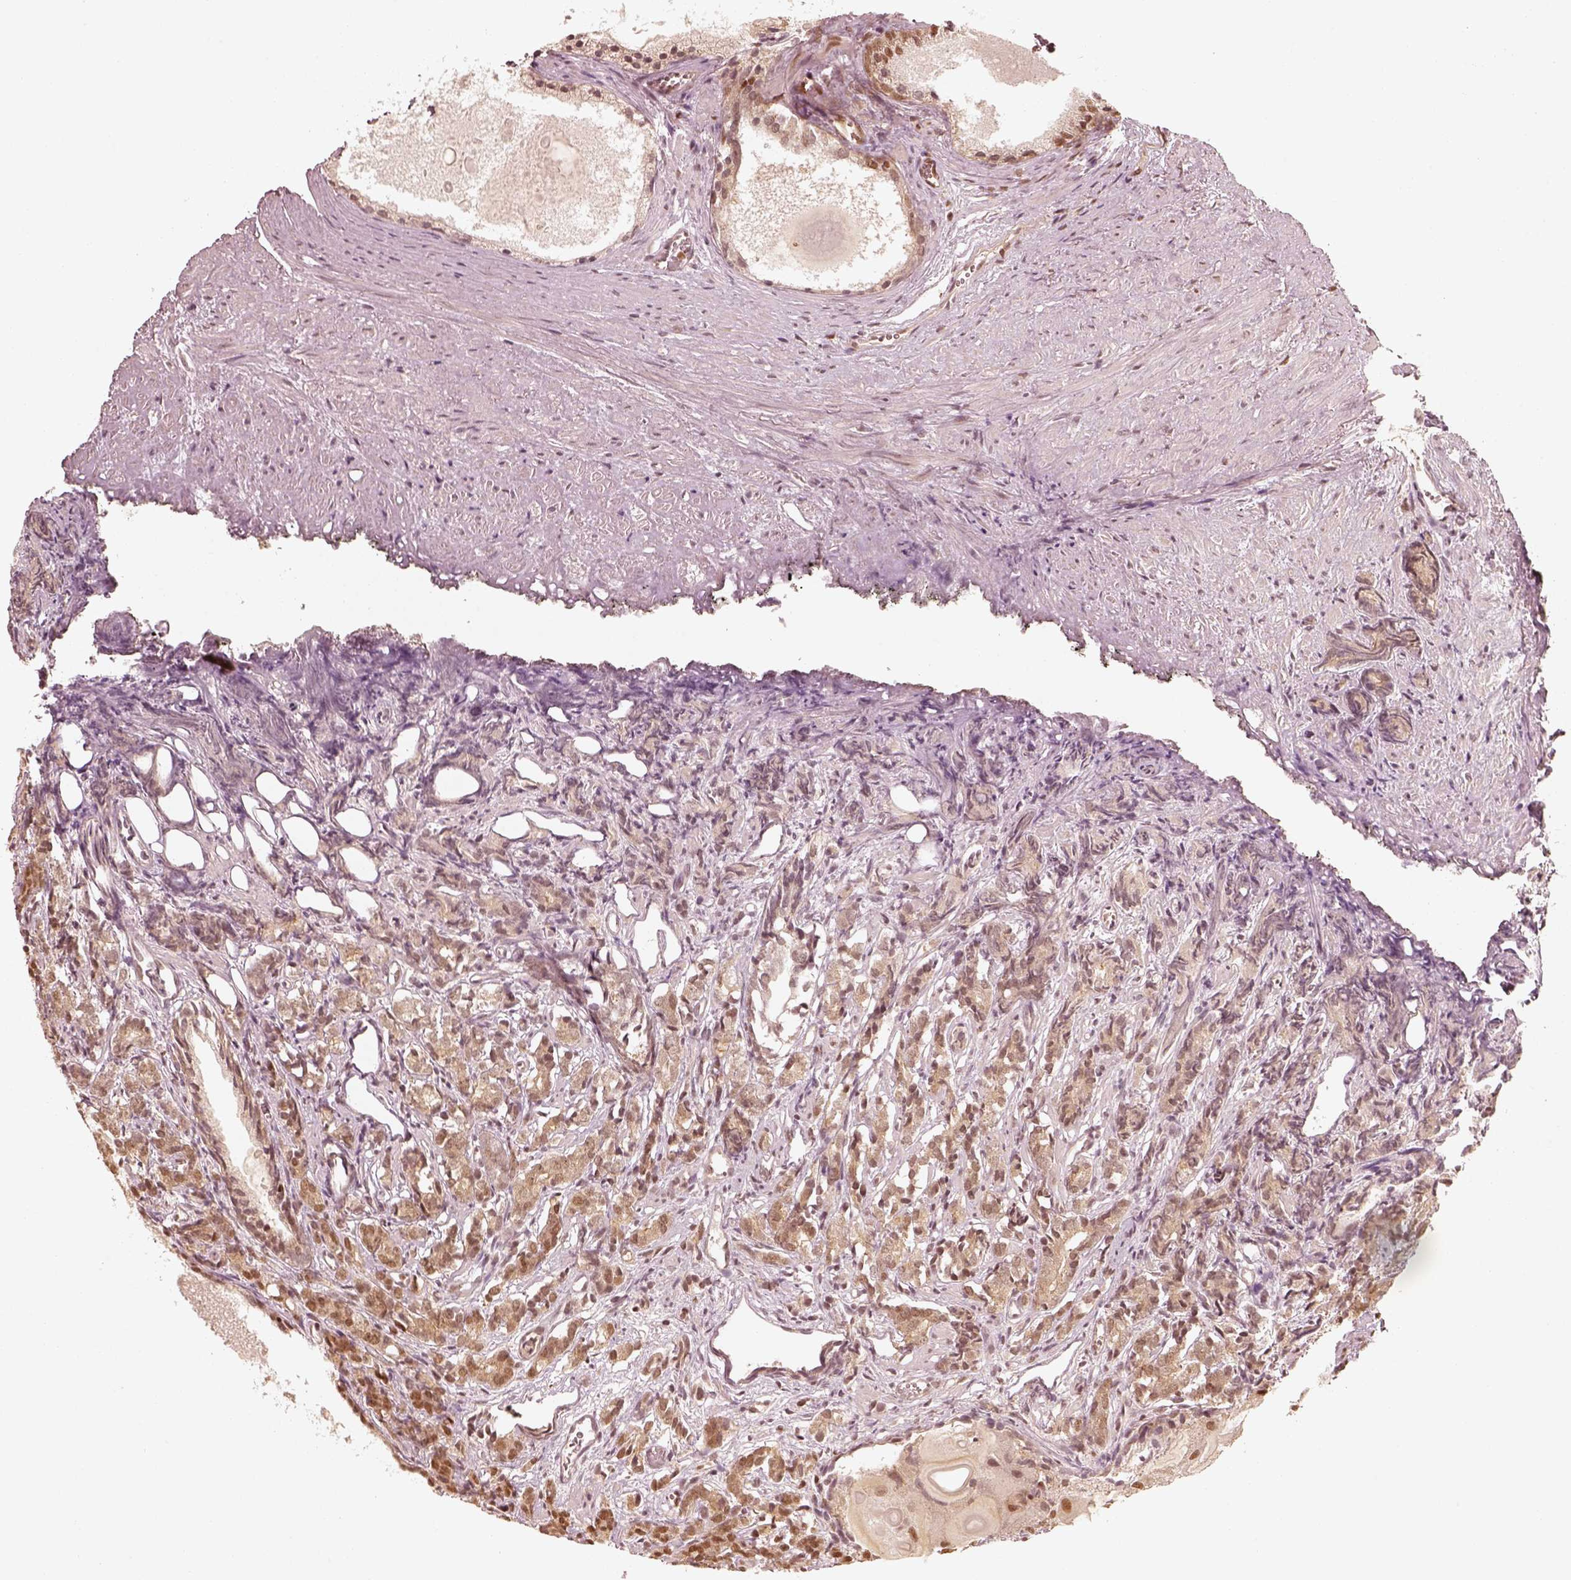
{"staining": {"intensity": "moderate", "quantity": "<25%", "location": "nuclear"}, "tissue": "prostate cancer", "cell_type": "Tumor cells", "image_type": "cancer", "snomed": [{"axis": "morphology", "description": "Adenocarcinoma, High grade"}, {"axis": "topography", "description": "Prostate"}], "caption": "Immunohistochemistry (IHC) histopathology image of neoplastic tissue: prostate adenocarcinoma (high-grade) stained using IHC shows low levels of moderate protein expression localized specifically in the nuclear of tumor cells, appearing as a nuclear brown color.", "gene": "GMEB2", "patient": {"sex": "male", "age": 84}}